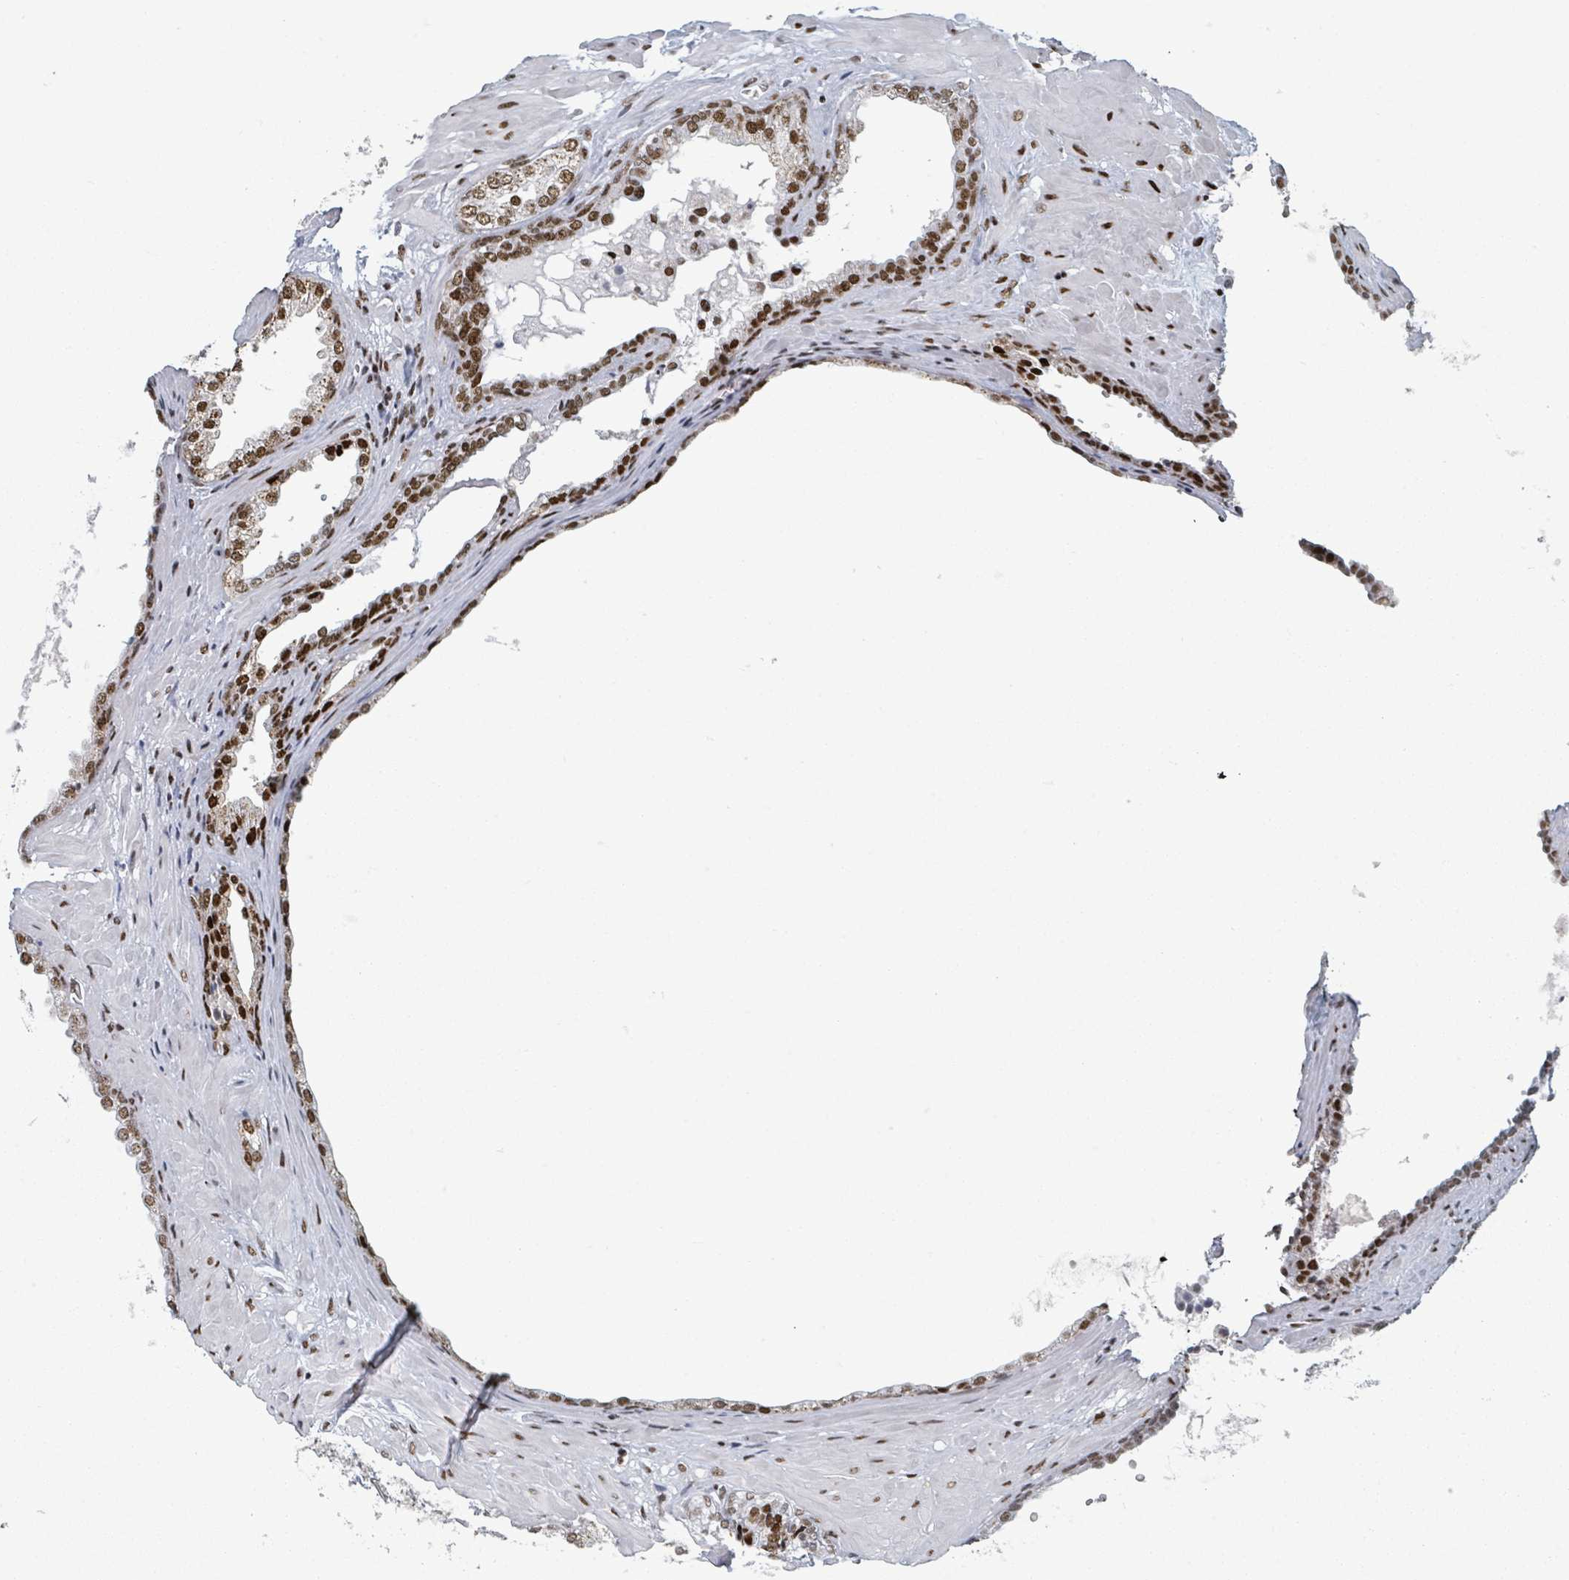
{"staining": {"intensity": "strong", "quantity": ">75%", "location": "nuclear"}, "tissue": "prostate cancer", "cell_type": "Tumor cells", "image_type": "cancer", "snomed": [{"axis": "morphology", "description": "Adenocarcinoma, High grade"}, {"axis": "topography", "description": "Prostate"}], "caption": "Tumor cells display high levels of strong nuclear staining in about >75% of cells in human prostate adenocarcinoma (high-grade). (DAB IHC, brown staining for protein, blue staining for nuclei).", "gene": "DHX16", "patient": {"sex": "male", "age": 71}}